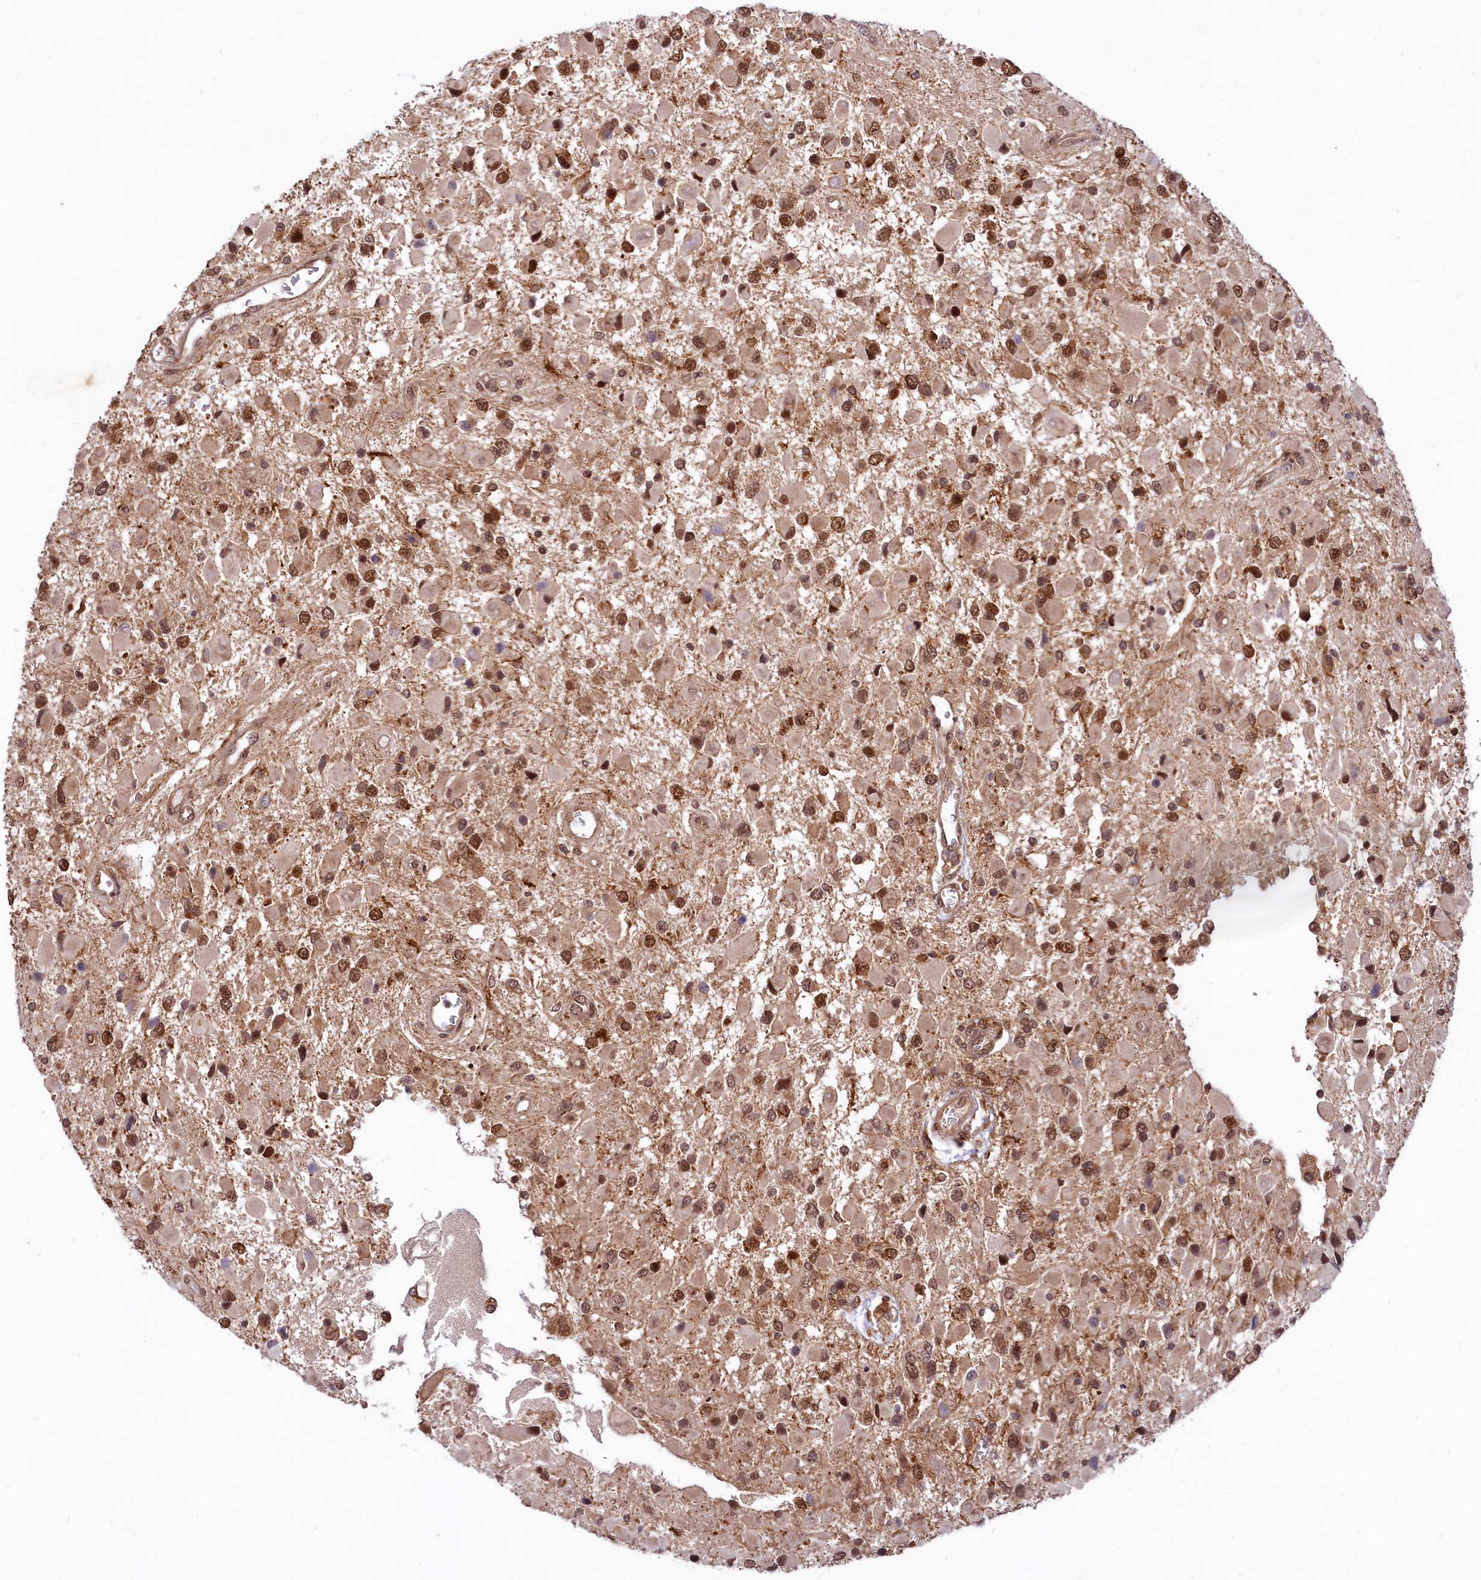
{"staining": {"intensity": "strong", "quantity": ">75%", "location": "cytoplasmic/membranous,nuclear"}, "tissue": "glioma", "cell_type": "Tumor cells", "image_type": "cancer", "snomed": [{"axis": "morphology", "description": "Glioma, malignant, High grade"}, {"axis": "topography", "description": "Brain"}], "caption": "High-grade glioma (malignant) stained for a protein (brown) displays strong cytoplasmic/membranous and nuclear positive expression in about >75% of tumor cells.", "gene": "UBE3A", "patient": {"sex": "male", "age": 53}}